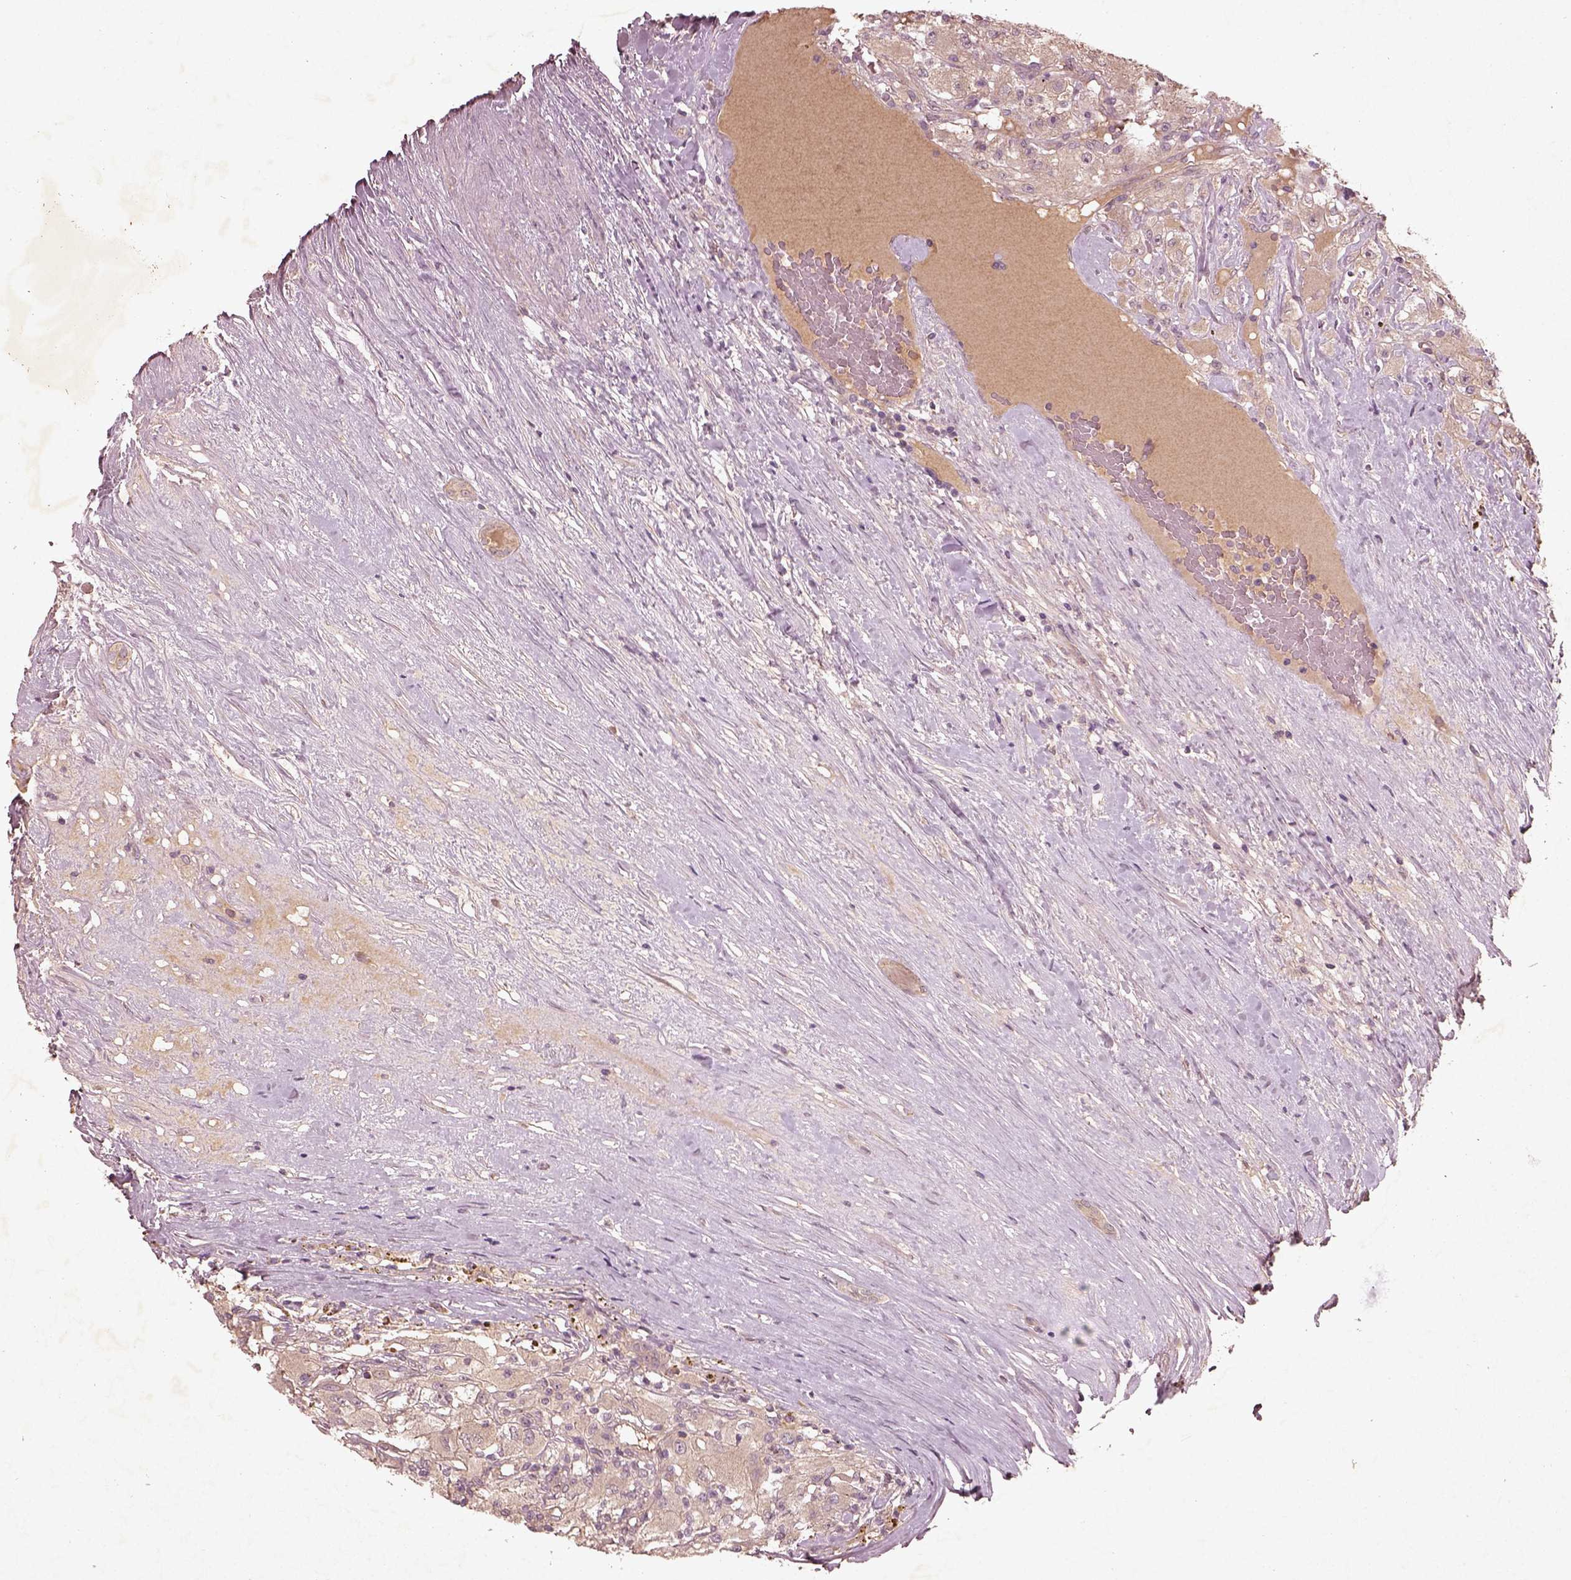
{"staining": {"intensity": "weak", "quantity": ">75%", "location": "cytoplasmic/membranous"}, "tissue": "renal cancer", "cell_type": "Tumor cells", "image_type": "cancer", "snomed": [{"axis": "morphology", "description": "Adenocarcinoma, NOS"}, {"axis": "topography", "description": "Kidney"}], "caption": "Renal cancer stained for a protein (brown) shows weak cytoplasmic/membranous positive expression in about >75% of tumor cells.", "gene": "FAM234A", "patient": {"sex": "female", "age": 67}}